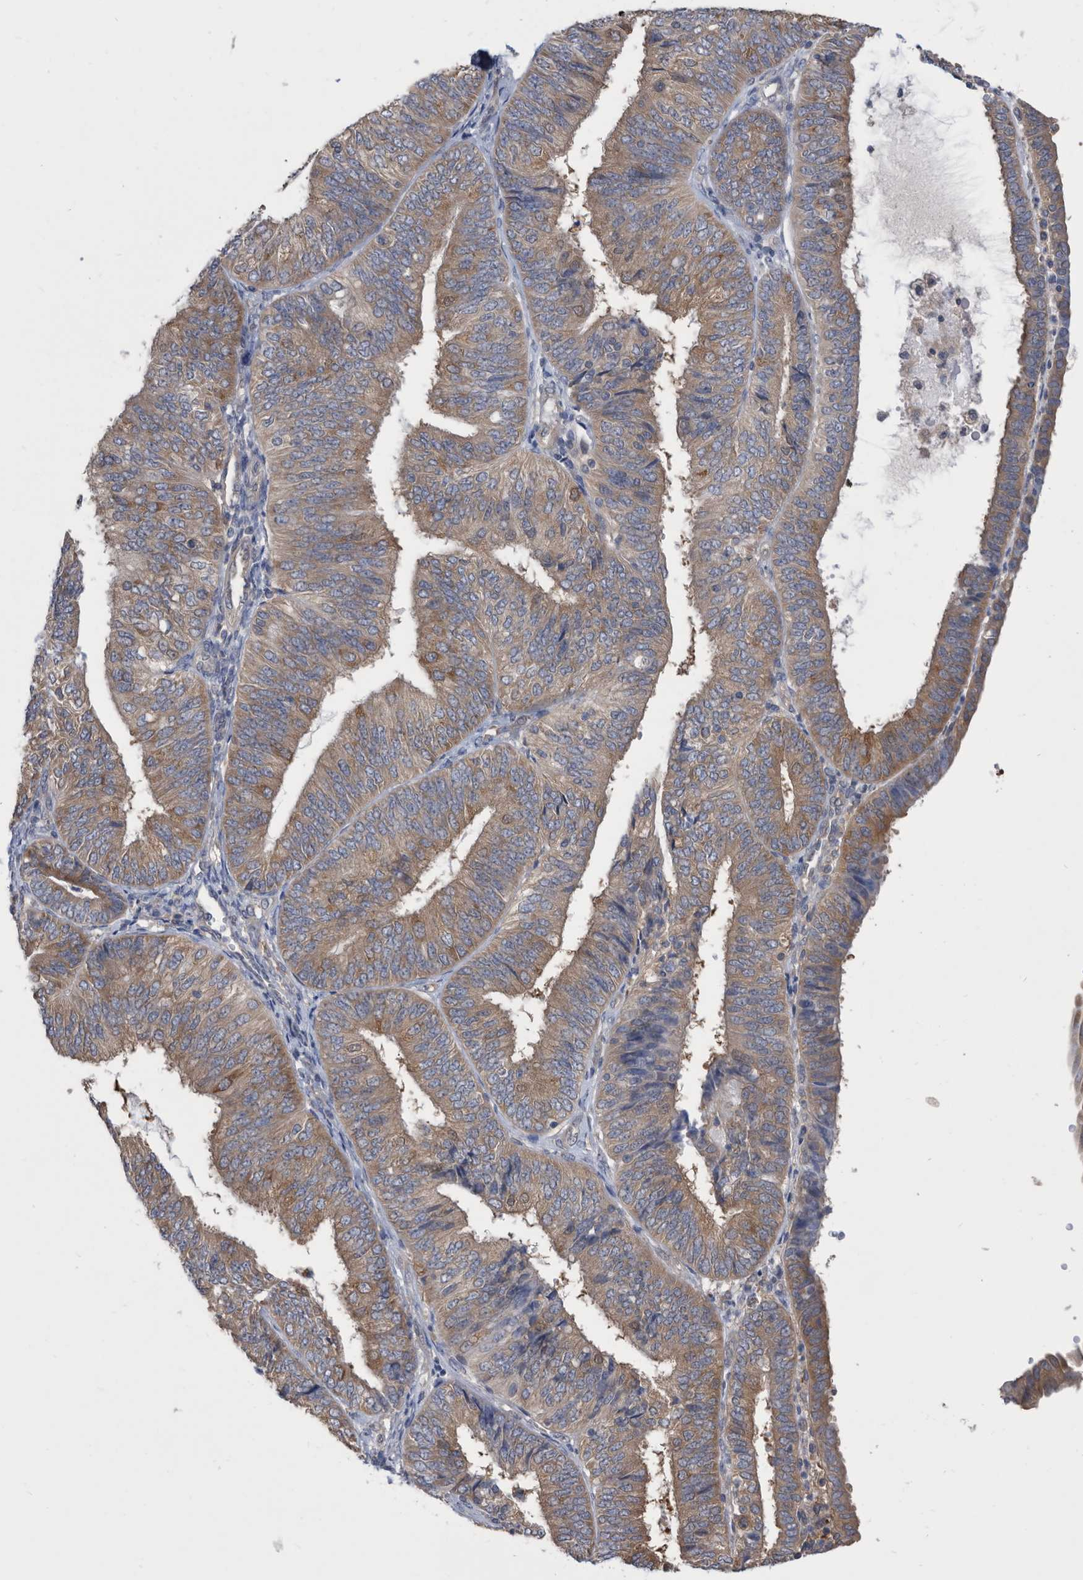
{"staining": {"intensity": "moderate", "quantity": ">75%", "location": "cytoplasmic/membranous"}, "tissue": "endometrial cancer", "cell_type": "Tumor cells", "image_type": "cancer", "snomed": [{"axis": "morphology", "description": "Adenocarcinoma, NOS"}, {"axis": "topography", "description": "Endometrium"}], "caption": "High-power microscopy captured an immunohistochemistry micrograph of endometrial cancer (adenocarcinoma), revealing moderate cytoplasmic/membranous positivity in about >75% of tumor cells.", "gene": "CCT4", "patient": {"sex": "female", "age": 58}}